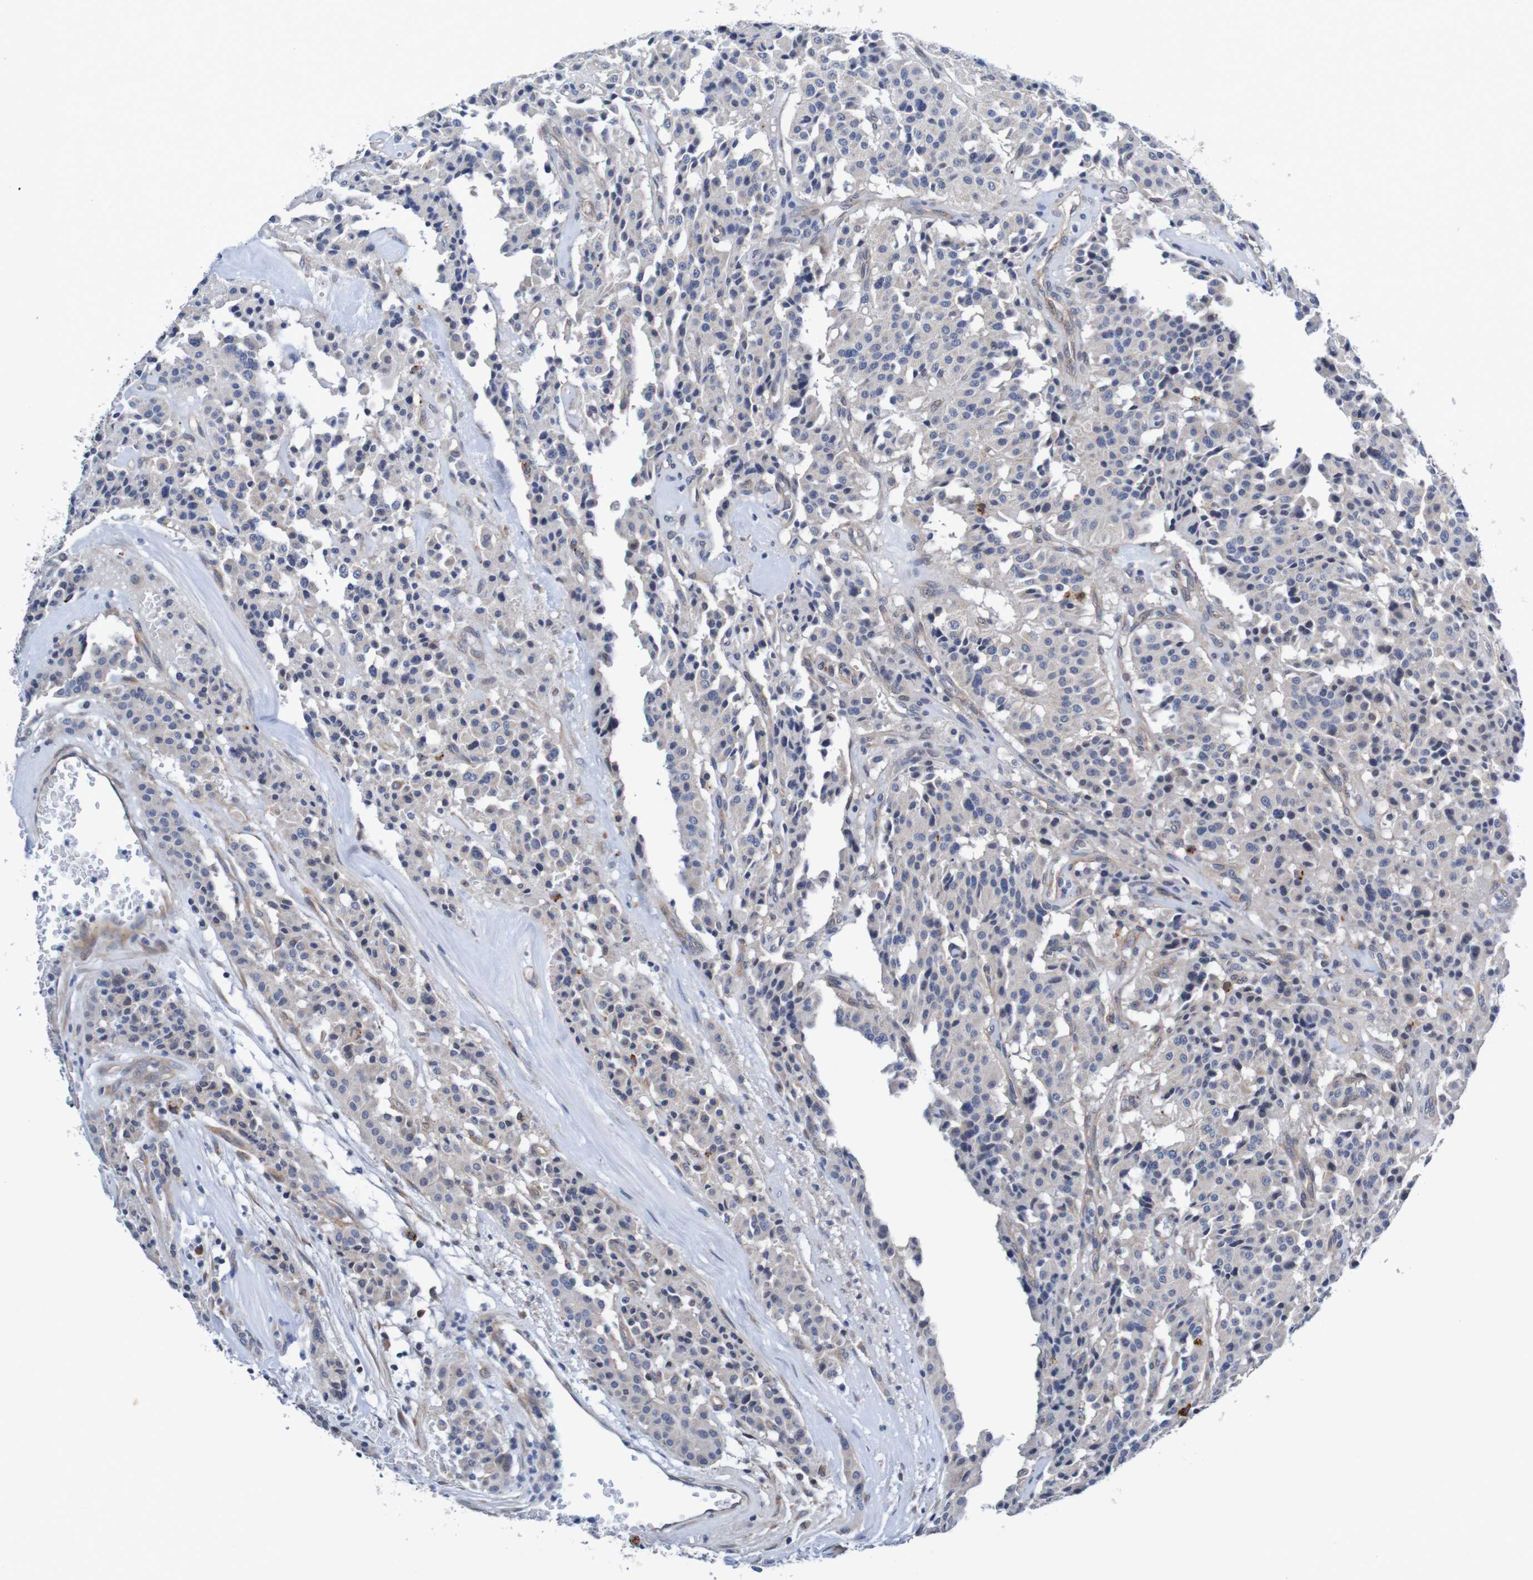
{"staining": {"intensity": "negative", "quantity": "none", "location": "none"}, "tissue": "carcinoid", "cell_type": "Tumor cells", "image_type": "cancer", "snomed": [{"axis": "morphology", "description": "Carcinoid, malignant, NOS"}, {"axis": "topography", "description": "Lung"}], "caption": "There is no significant staining in tumor cells of carcinoid.", "gene": "CPED1", "patient": {"sex": "male", "age": 30}}